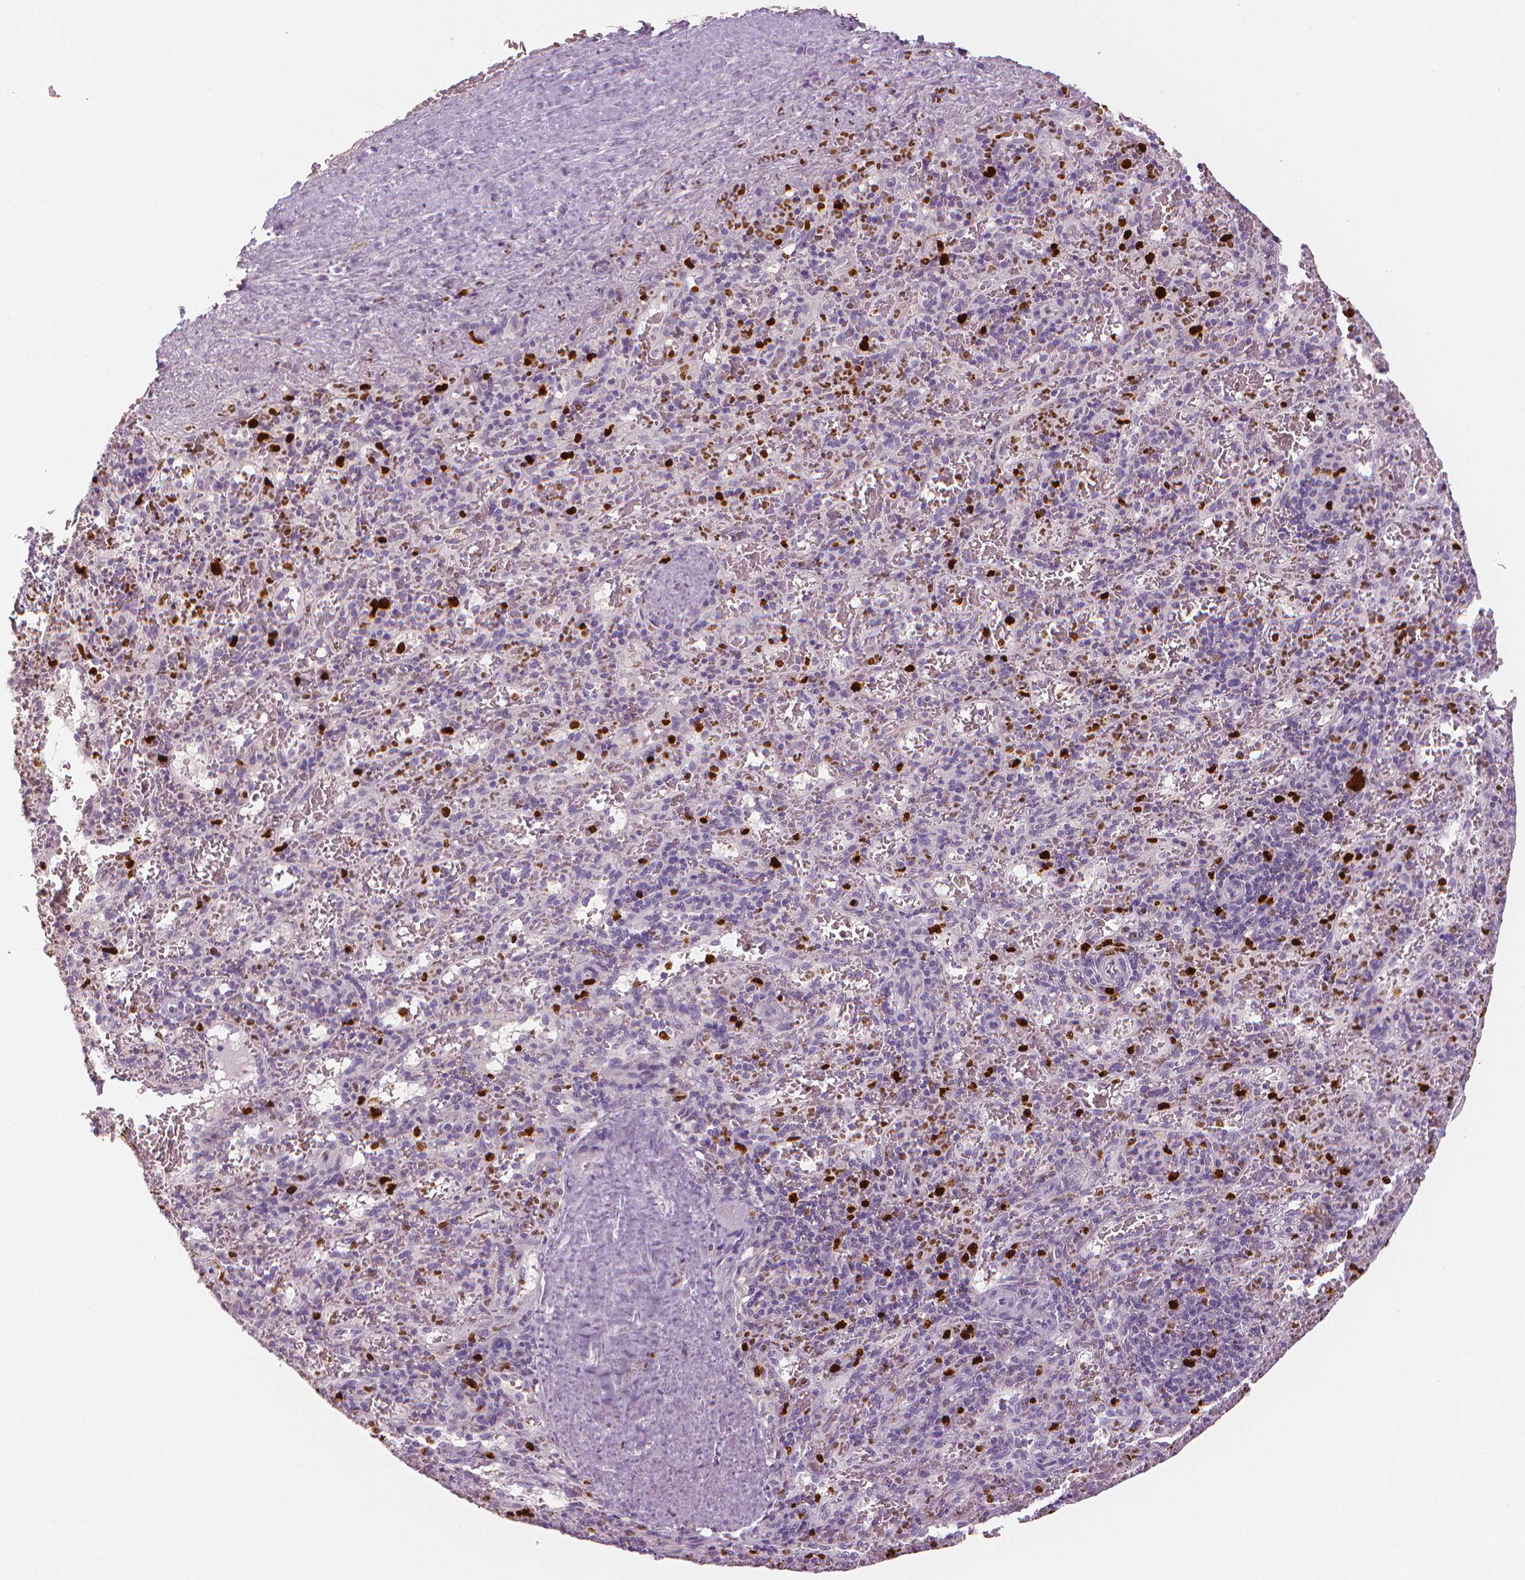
{"staining": {"intensity": "strong", "quantity": "<25%", "location": "nuclear"}, "tissue": "spleen", "cell_type": "Cells in red pulp", "image_type": "normal", "snomed": [{"axis": "morphology", "description": "Normal tissue, NOS"}, {"axis": "topography", "description": "Spleen"}], "caption": "Protein staining of normal spleen shows strong nuclear expression in approximately <25% of cells in red pulp.", "gene": "MKI67", "patient": {"sex": "male", "age": 57}}